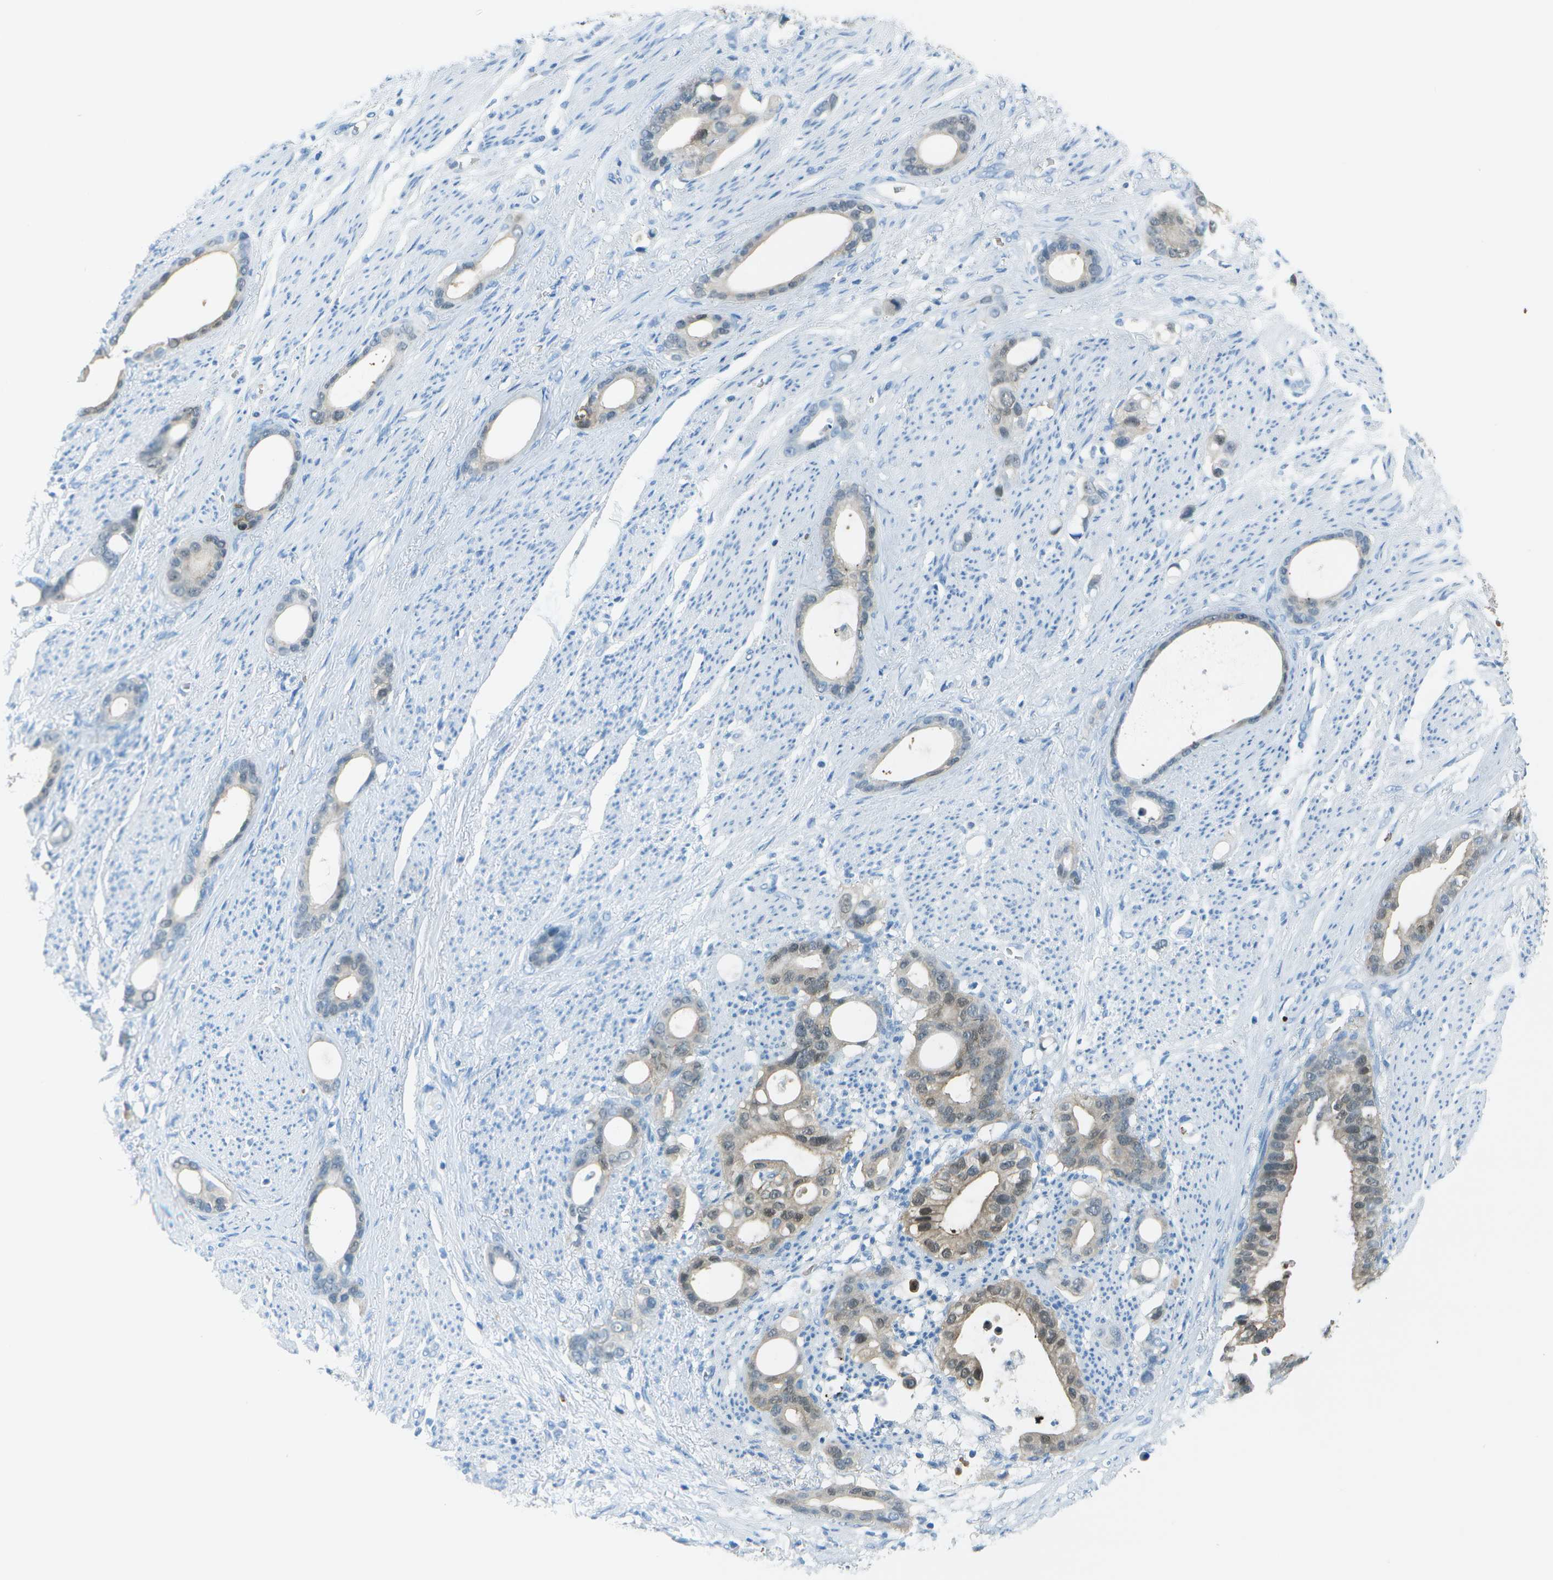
{"staining": {"intensity": "weak", "quantity": "<25%", "location": "nuclear"}, "tissue": "stomach cancer", "cell_type": "Tumor cells", "image_type": "cancer", "snomed": [{"axis": "morphology", "description": "Adenocarcinoma, NOS"}, {"axis": "topography", "description": "Stomach"}], "caption": "Adenocarcinoma (stomach) was stained to show a protein in brown. There is no significant expression in tumor cells.", "gene": "ASL", "patient": {"sex": "female", "age": 75}}